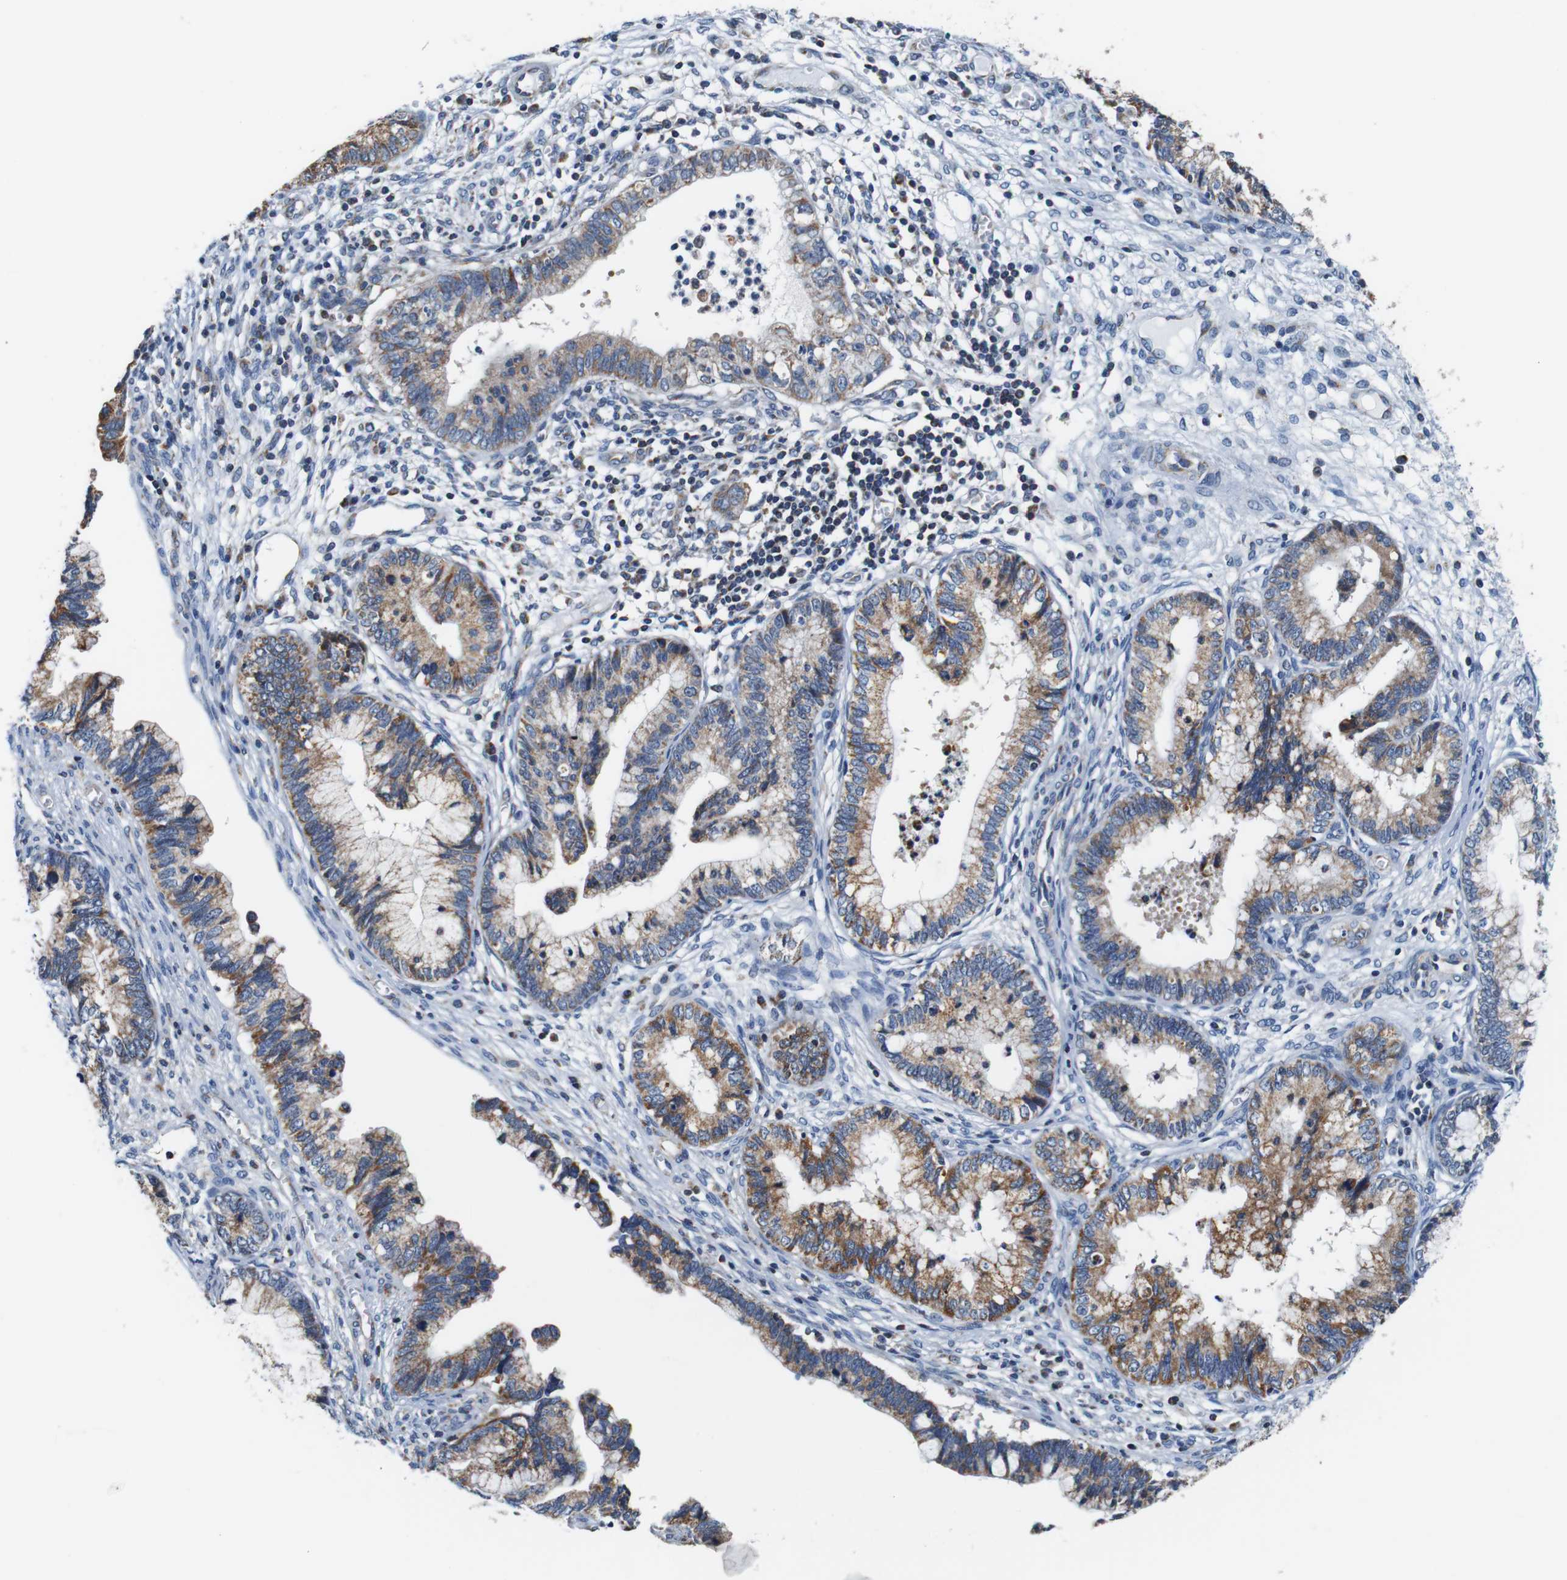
{"staining": {"intensity": "moderate", "quantity": ">75%", "location": "cytoplasmic/membranous"}, "tissue": "cervical cancer", "cell_type": "Tumor cells", "image_type": "cancer", "snomed": [{"axis": "morphology", "description": "Adenocarcinoma, NOS"}, {"axis": "topography", "description": "Cervix"}], "caption": "Human cervical cancer (adenocarcinoma) stained for a protein (brown) exhibits moderate cytoplasmic/membranous positive positivity in approximately >75% of tumor cells.", "gene": "LRP4", "patient": {"sex": "female", "age": 44}}